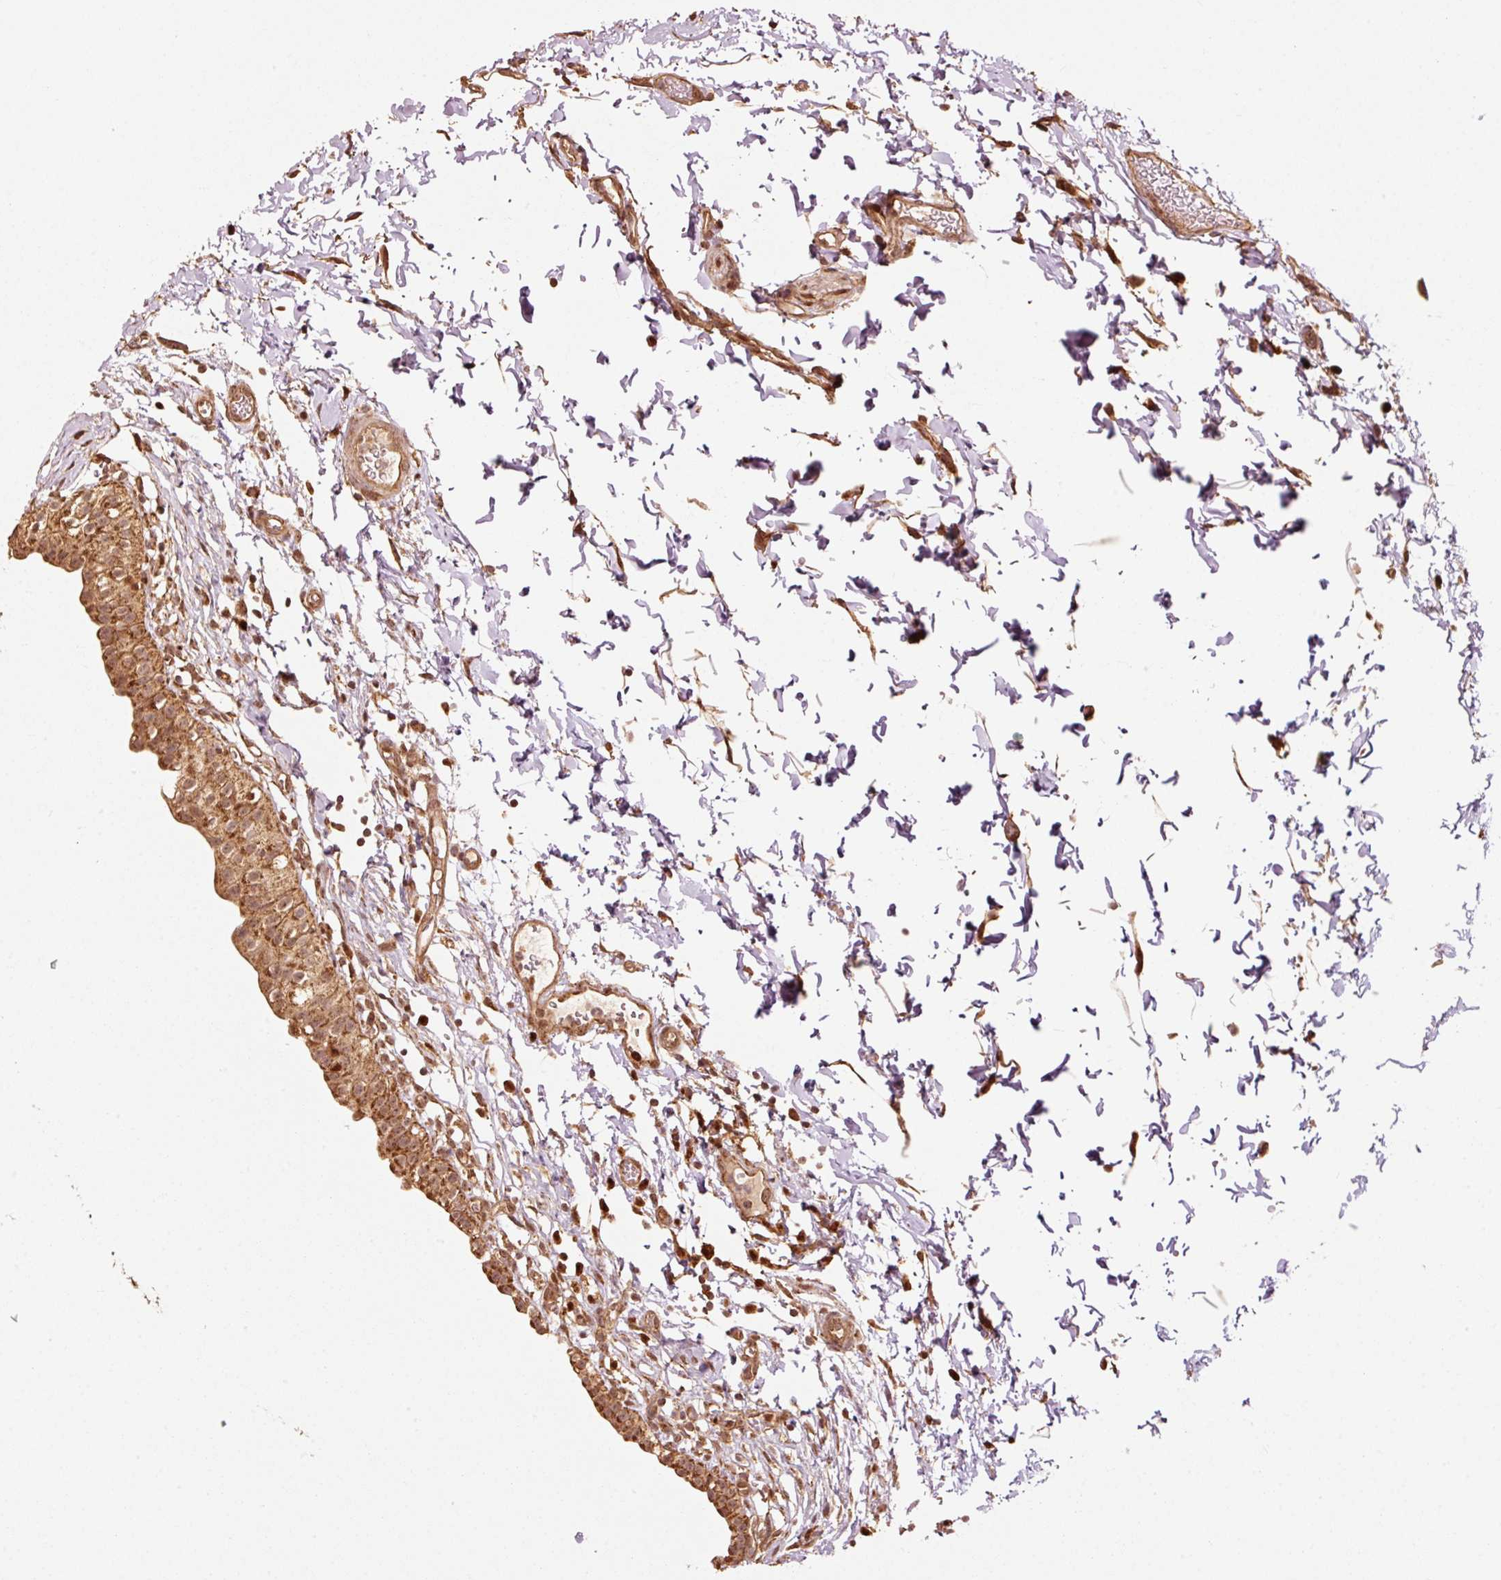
{"staining": {"intensity": "strong", "quantity": ">75%", "location": "cytoplasmic/membranous"}, "tissue": "urinary bladder", "cell_type": "Urothelial cells", "image_type": "normal", "snomed": [{"axis": "morphology", "description": "Normal tissue, NOS"}, {"axis": "topography", "description": "Urinary bladder"}, {"axis": "topography", "description": "Peripheral nerve tissue"}], "caption": "DAB (3,3'-diaminobenzidine) immunohistochemical staining of normal human urinary bladder demonstrates strong cytoplasmic/membranous protein expression in about >75% of urothelial cells.", "gene": "MRPL16", "patient": {"sex": "male", "age": 55}}